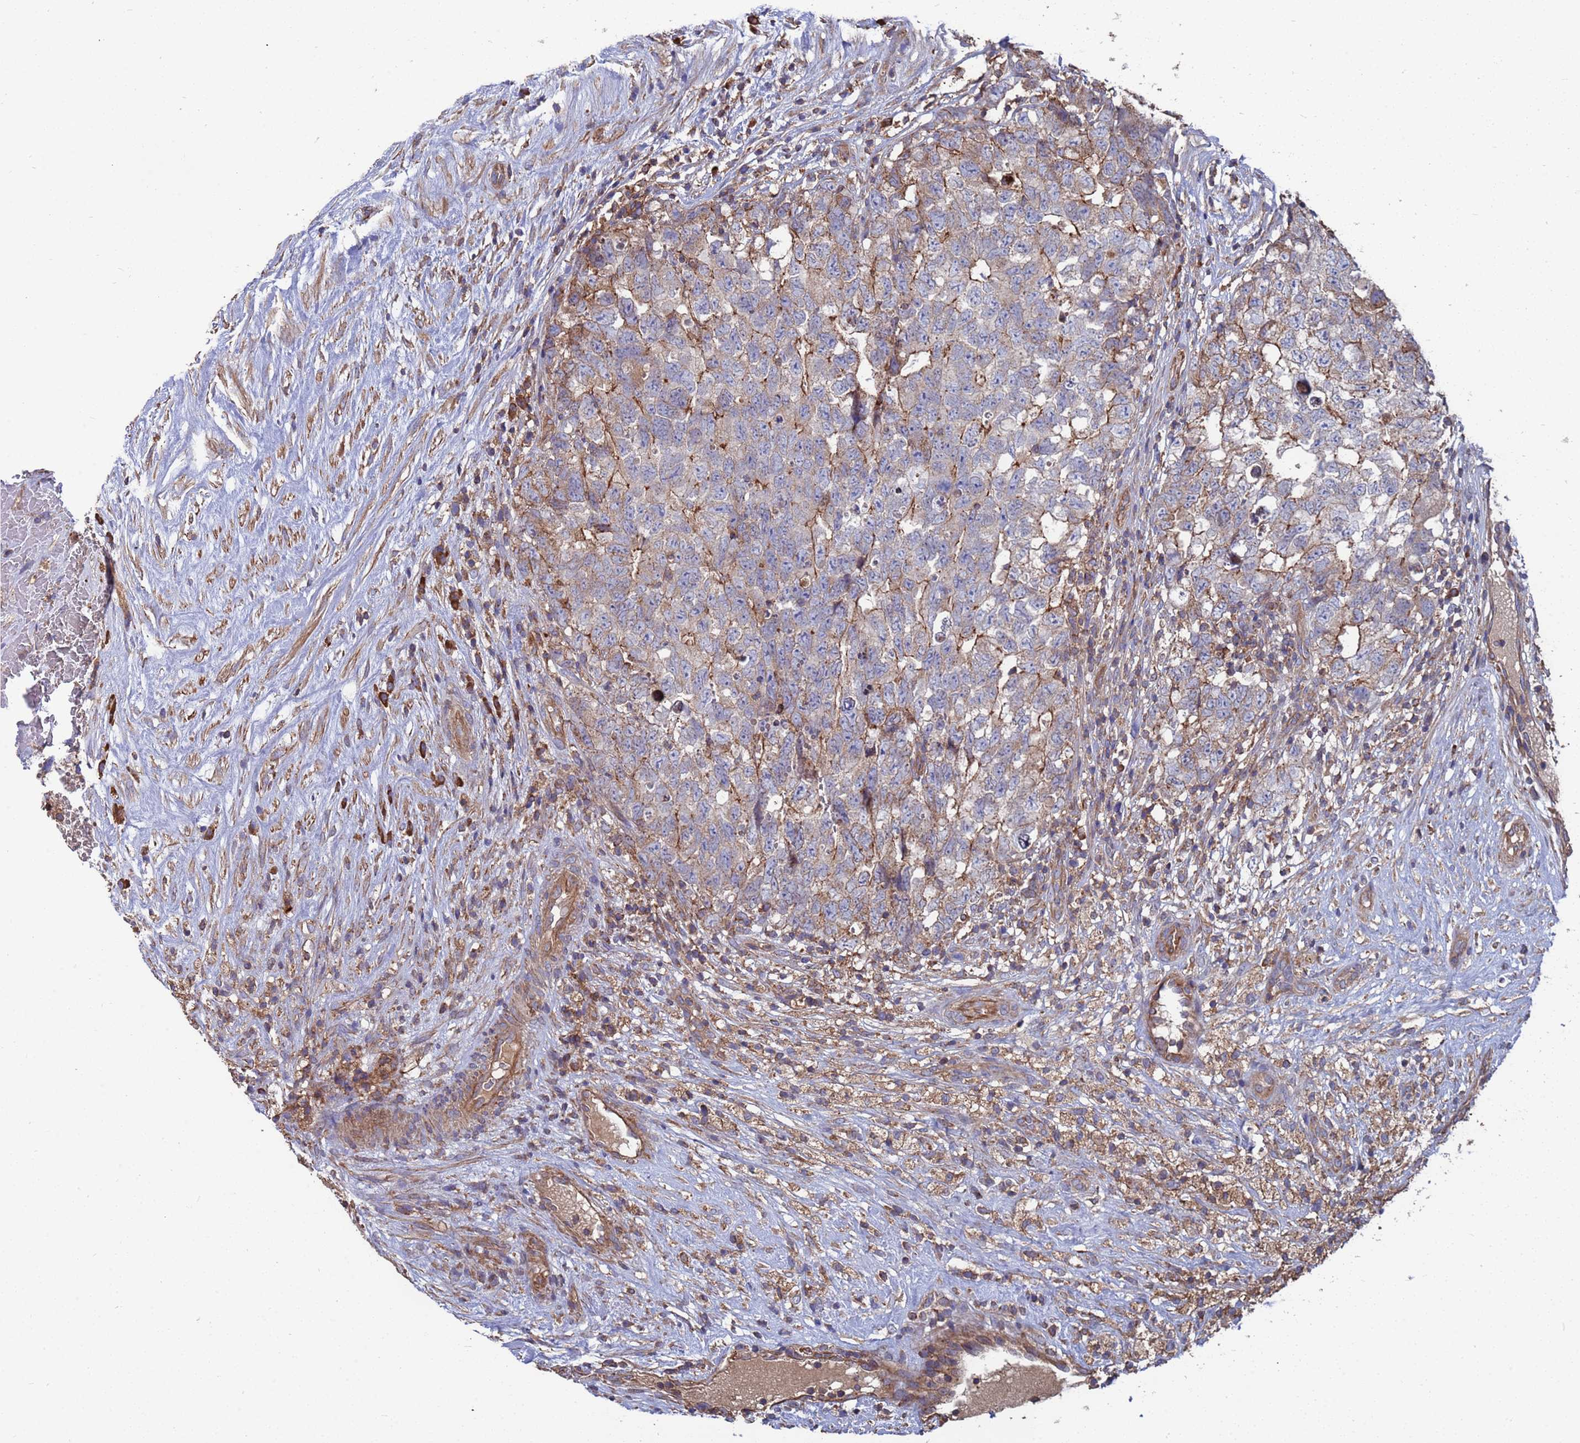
{"staining": {"intensity": "moderate", "quantity": "<25%", "location": "cytoplasmic/membranous"}, "tissue": "testis cancer", "cell_type": "Tumor cells", "image_type": "cancer", "snomed": [{"axis": "morphology", "description": "Seminoma, NOS"}, {"axis": "morphology", "description": "Carcinoma, Embryonal, NOS"}, {"axis": "topography", "description": "Testis"}], "caption": "Testis cancer (embryonal carcinoma) stained with a protein marker displays moderate staining in tumor cells.", "gene": "PYCR1", "patient": {"sex": "male", "age": 29}}